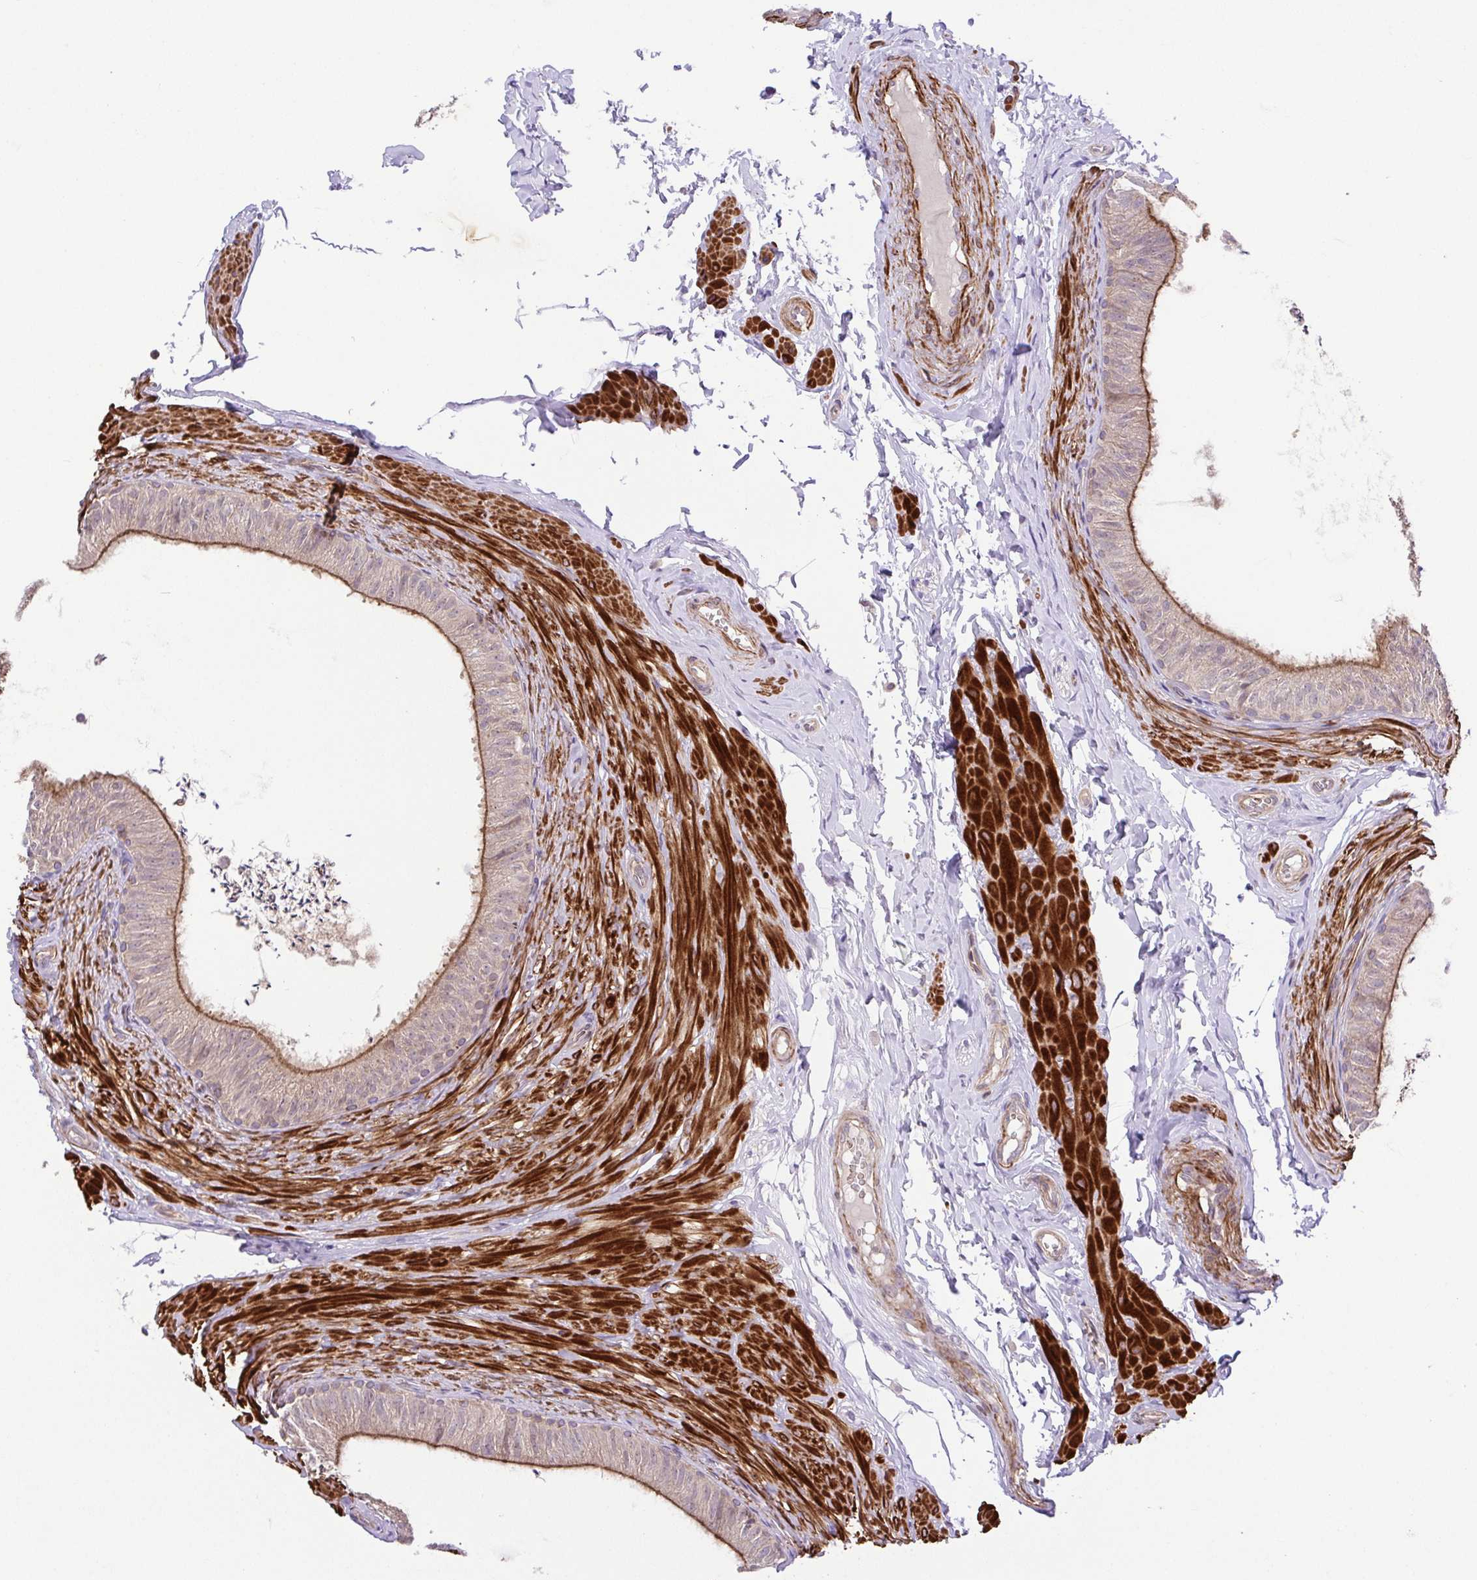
{"staining": {"intensity": "moderate", "quantity": "25%-75%", "location": "cytoplasmic/membranous"}, "tissue": "epididymis", "cell_type": "Glandular cells", "image_type": "normal", "snomed": [{"axis": "morphology", "description": "Normal tissue, NOS"}, {"axis": "topography", "description": "Epididymis, spermatic cord, NOS"}, {"axis": "topography", "description": "Epididymis"}, {"axis": "topography", "description": "Peripheral nerve tissue"}], "caption": "A brown stain highlights moderate cytoplasmic/membranous expression of a protein in glandular cells of benign epididymis. (Stains: DAB (3,3'-diaminobenzidine) in brown, nuclei in blue, Microscopy: brightfield microscopy at high magnification).", "gene": "IDE", "patient": {"sex": "male", "age": 29}}